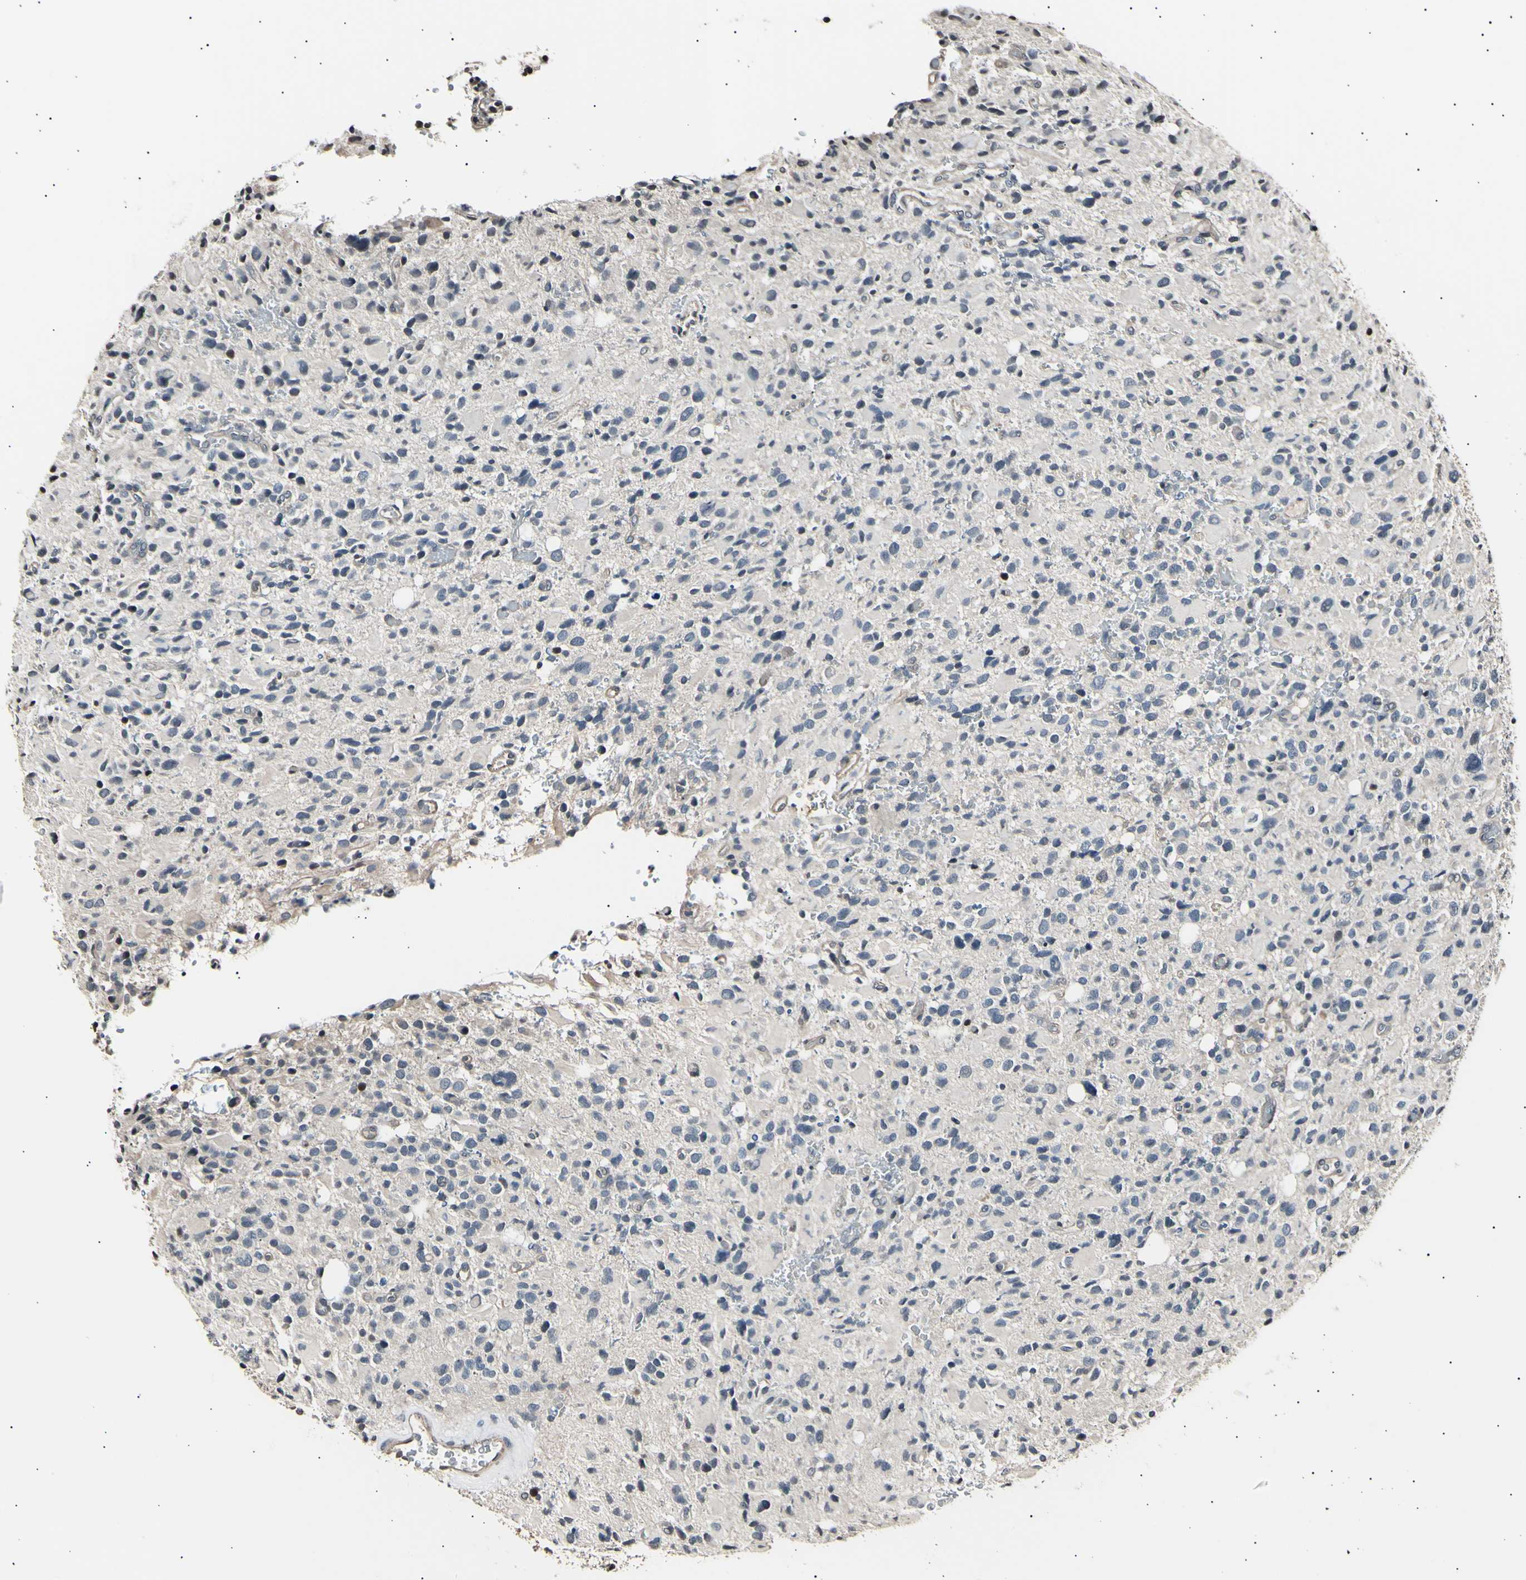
{"staining": {"intensity": "negative", "quantity": "none", "location": "none"}, "tissue": "glioma", "cell_type": "Tumor cells", "image_type": "cancer", "snomed": [{"axis": "morphology", "description": "Glioma, malignant, High grade"}, {"axis": "topography", "description": "Brain"}], "caption": "A micrograph of human malignant high-grade glioma is negative for staining in tumor cells. (DAB (3,3'-diaminobenzidine) immunohistochemistry (IHC) visualized using brightfield microscopy, high magnification).", "gene": "AK1", "patient": {"sex": "male", "age": 48}}